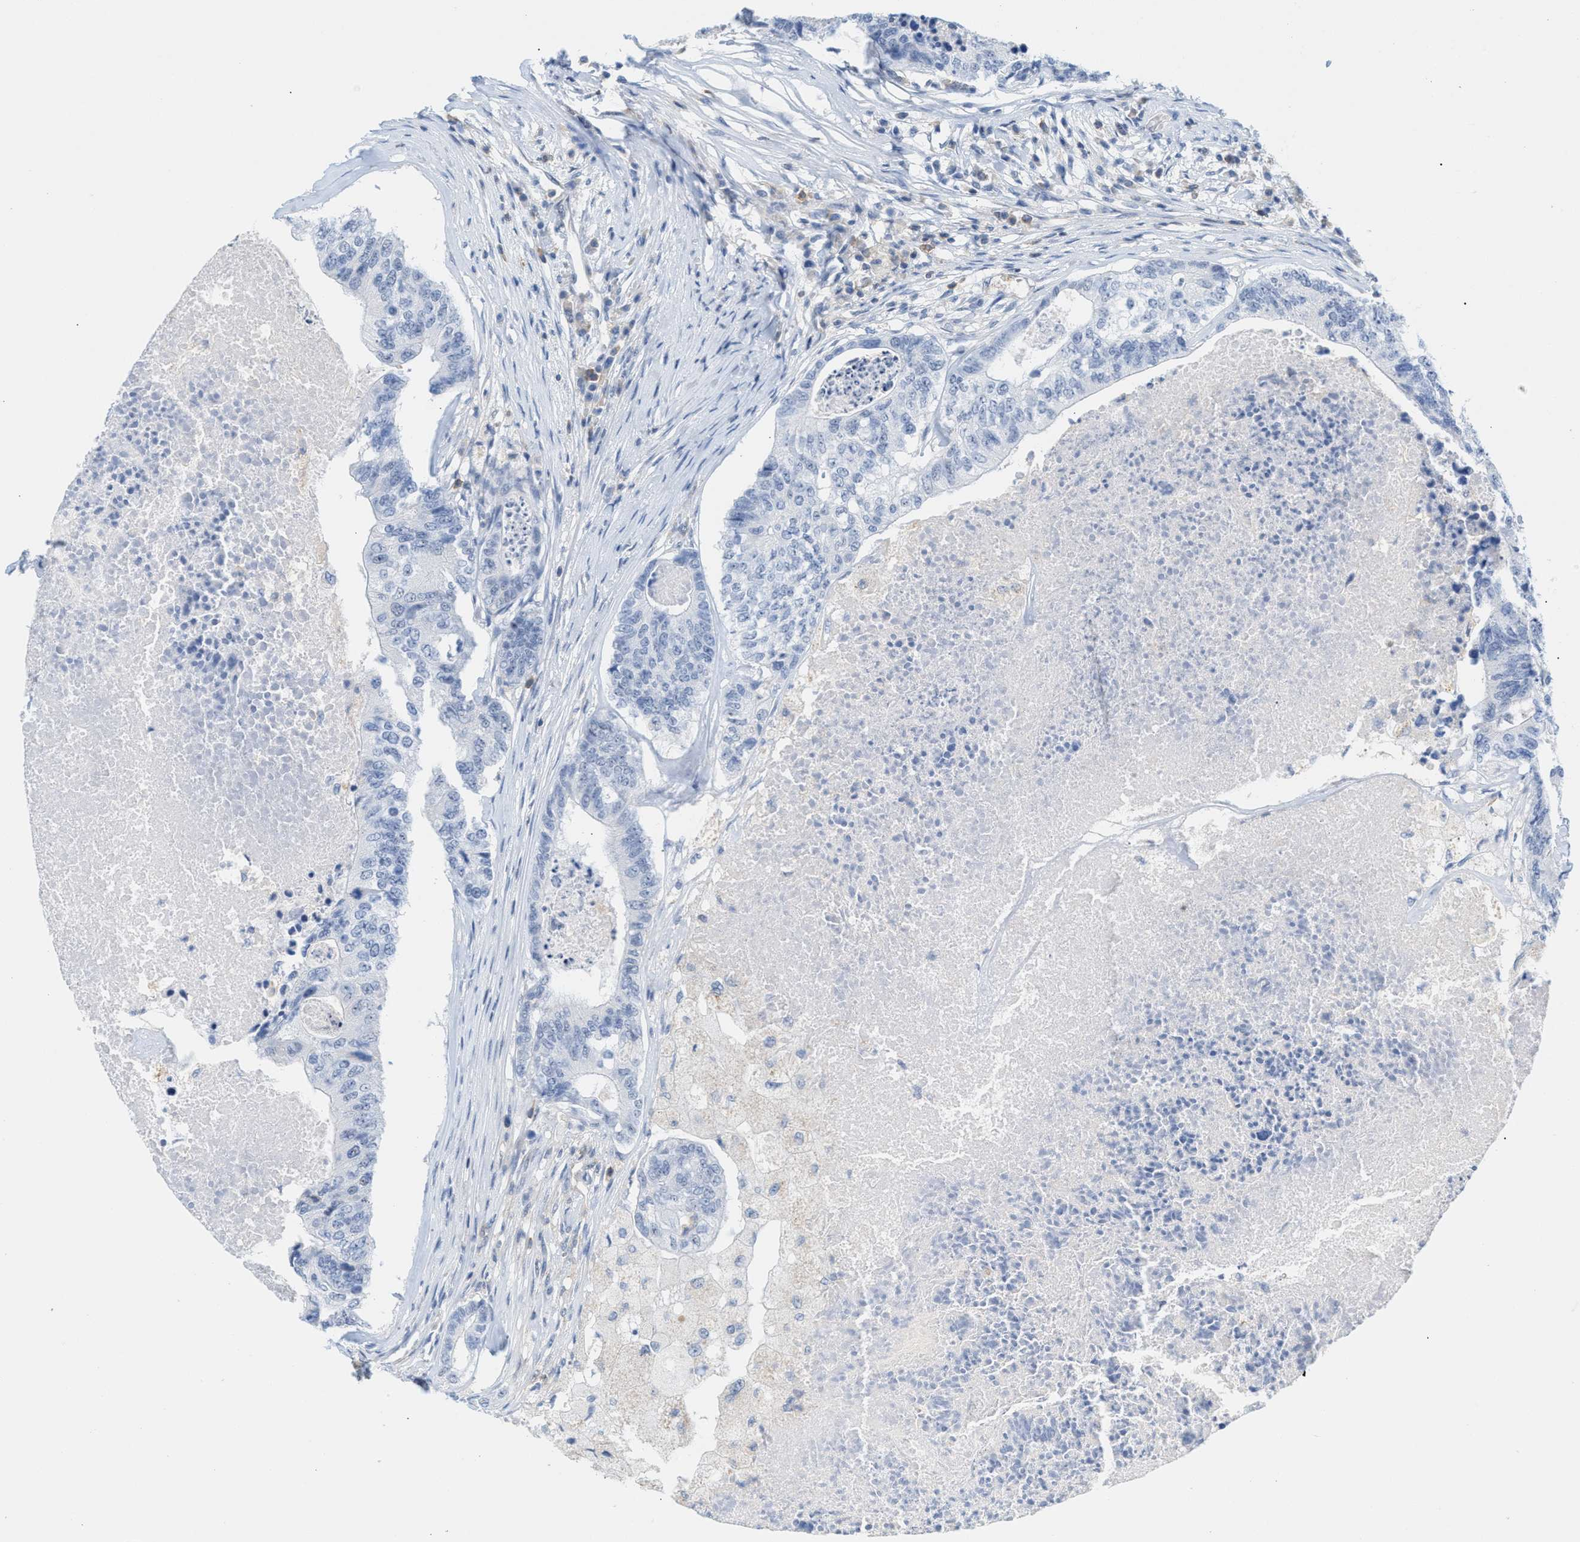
{"staining": {"intensity": "negative", "quantity": "none", "location": "none"}, "tissue": "colorectal cancer", "cell_type": "Tumor cells", "image_type": "cancer", "snomed": [{"axis": "morphology", "description": "Adenocarcinoma, NOS"}, {"axis": "topography", "description": "Colon"}], "caption": "Human colorectal cancer (adenocarcinoma) stained for a protein using immunohistochemistry reveals no expression in tumor cells.", "gene": "IL16", "patient": {"sex": "female", "age": 67}}